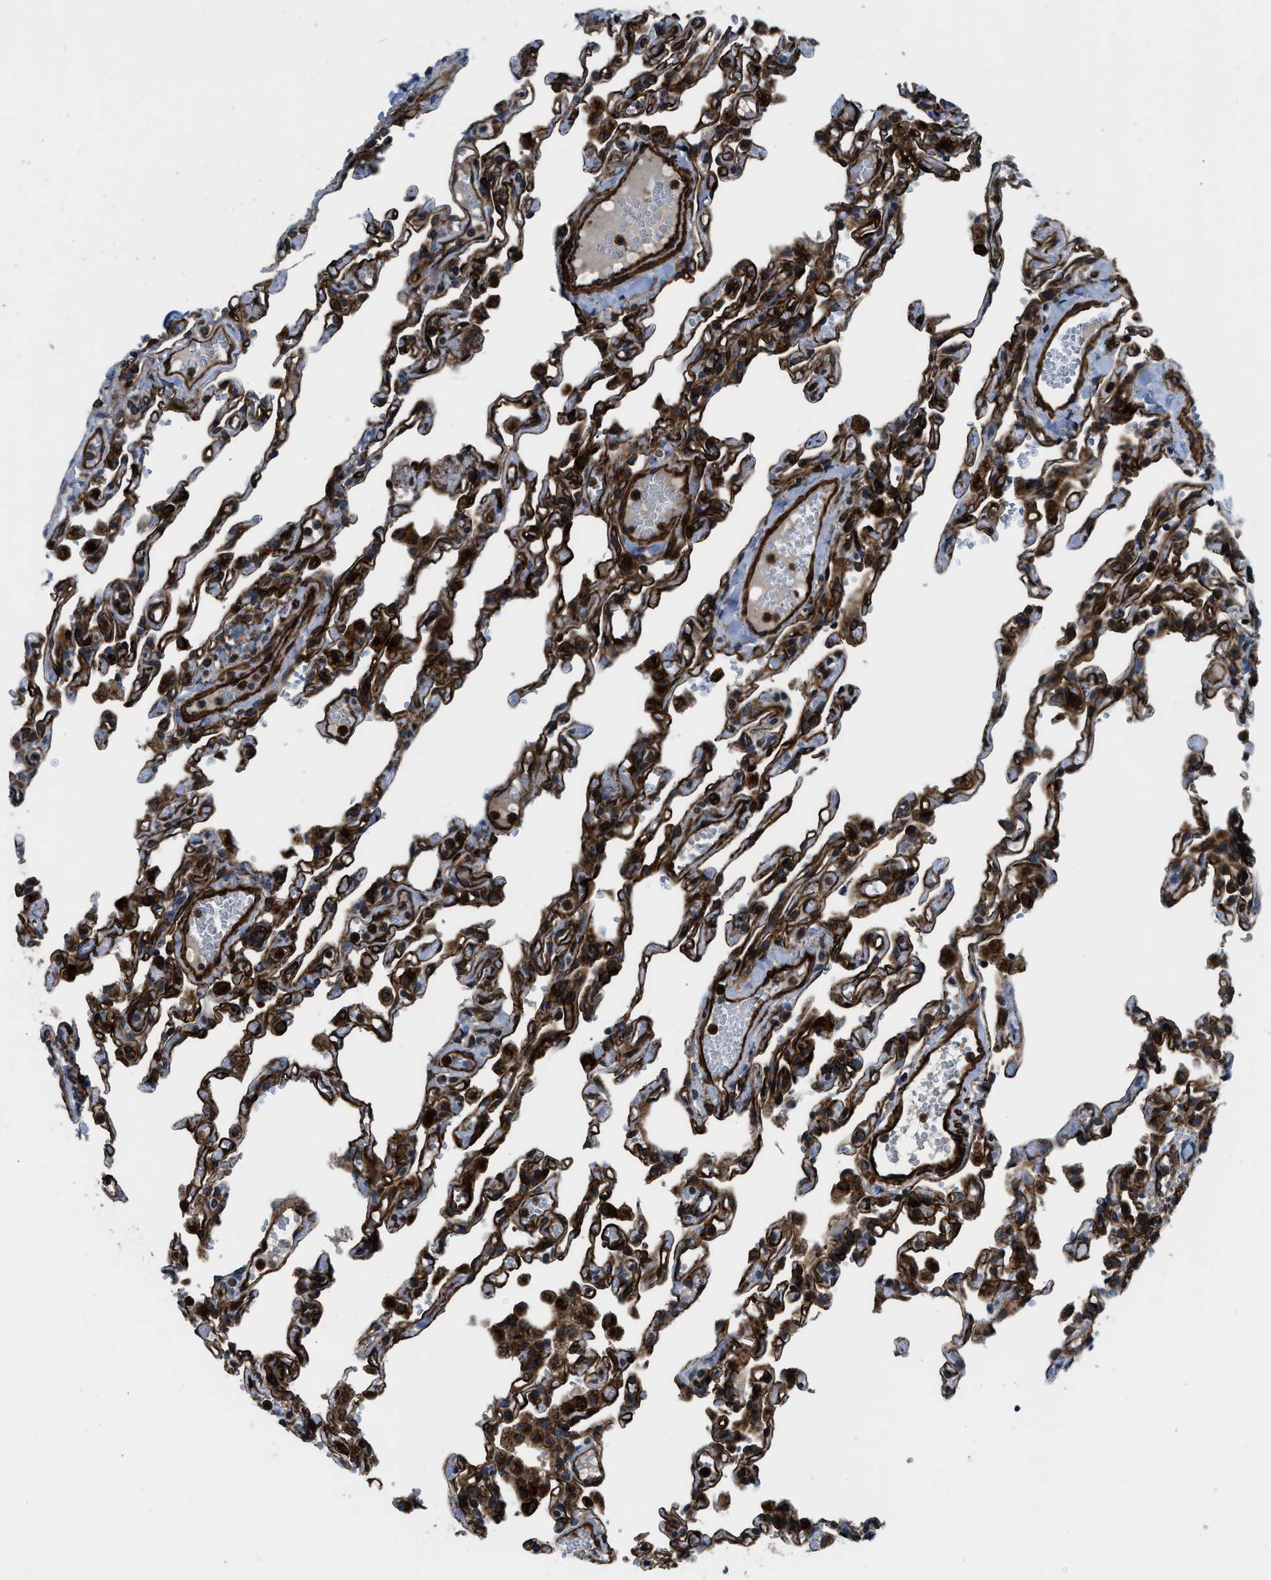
{"staining": {"intensity": "strong", "quantity": ">75%", "location": "cytoplasmic/membranous"}, "tissue": "lung", "cell_type": "Alveolar cells", "image_type": "normal", "snomed": [{"axis": "morphology", "description": "Normal tissue, NOS"}, {"axis": "topography", "description": "Lung"}], "caption": "This is an image of IHC staining of unremarkable lung, which shows strong expression in the cytoplasmic/membranous of alveolar cells.", "gene": "GSDME", "patient": {"sex": "male", "age": 21}}